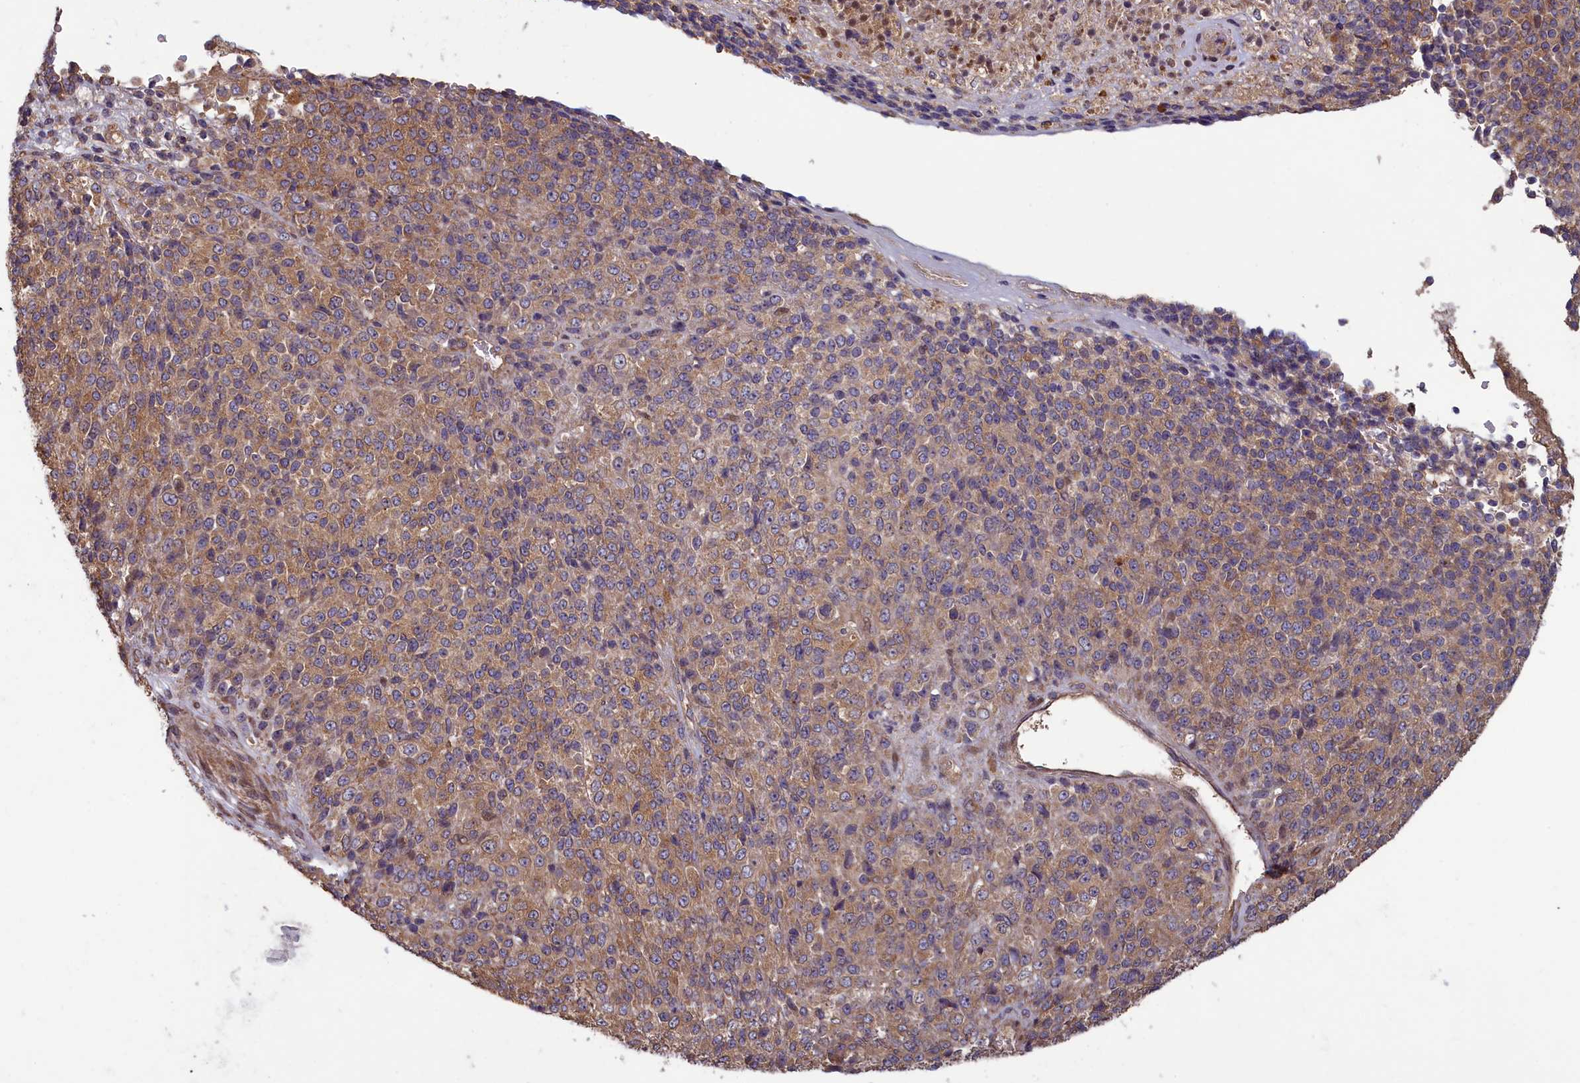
{"staining": {"intensity": "moderate", "quantity": ">75%", "location": "cytoplasmic/membranous"}, "tissue": "melanoma", "cell_type": "Tumor cells", "image_type": "cancer", "snomed": [{"axis": "morphology", "description": "Malignant melanoma, Metastatic site"}, {"axis": "topography", "description": "Brain"}], "caption": "Melanoma stained for a protein exhibits moderate cytoplasmic/membranous positivity in tumor cells.", "gene": "CIAO2B", "patient": {"sex": "female", "age": 56}}